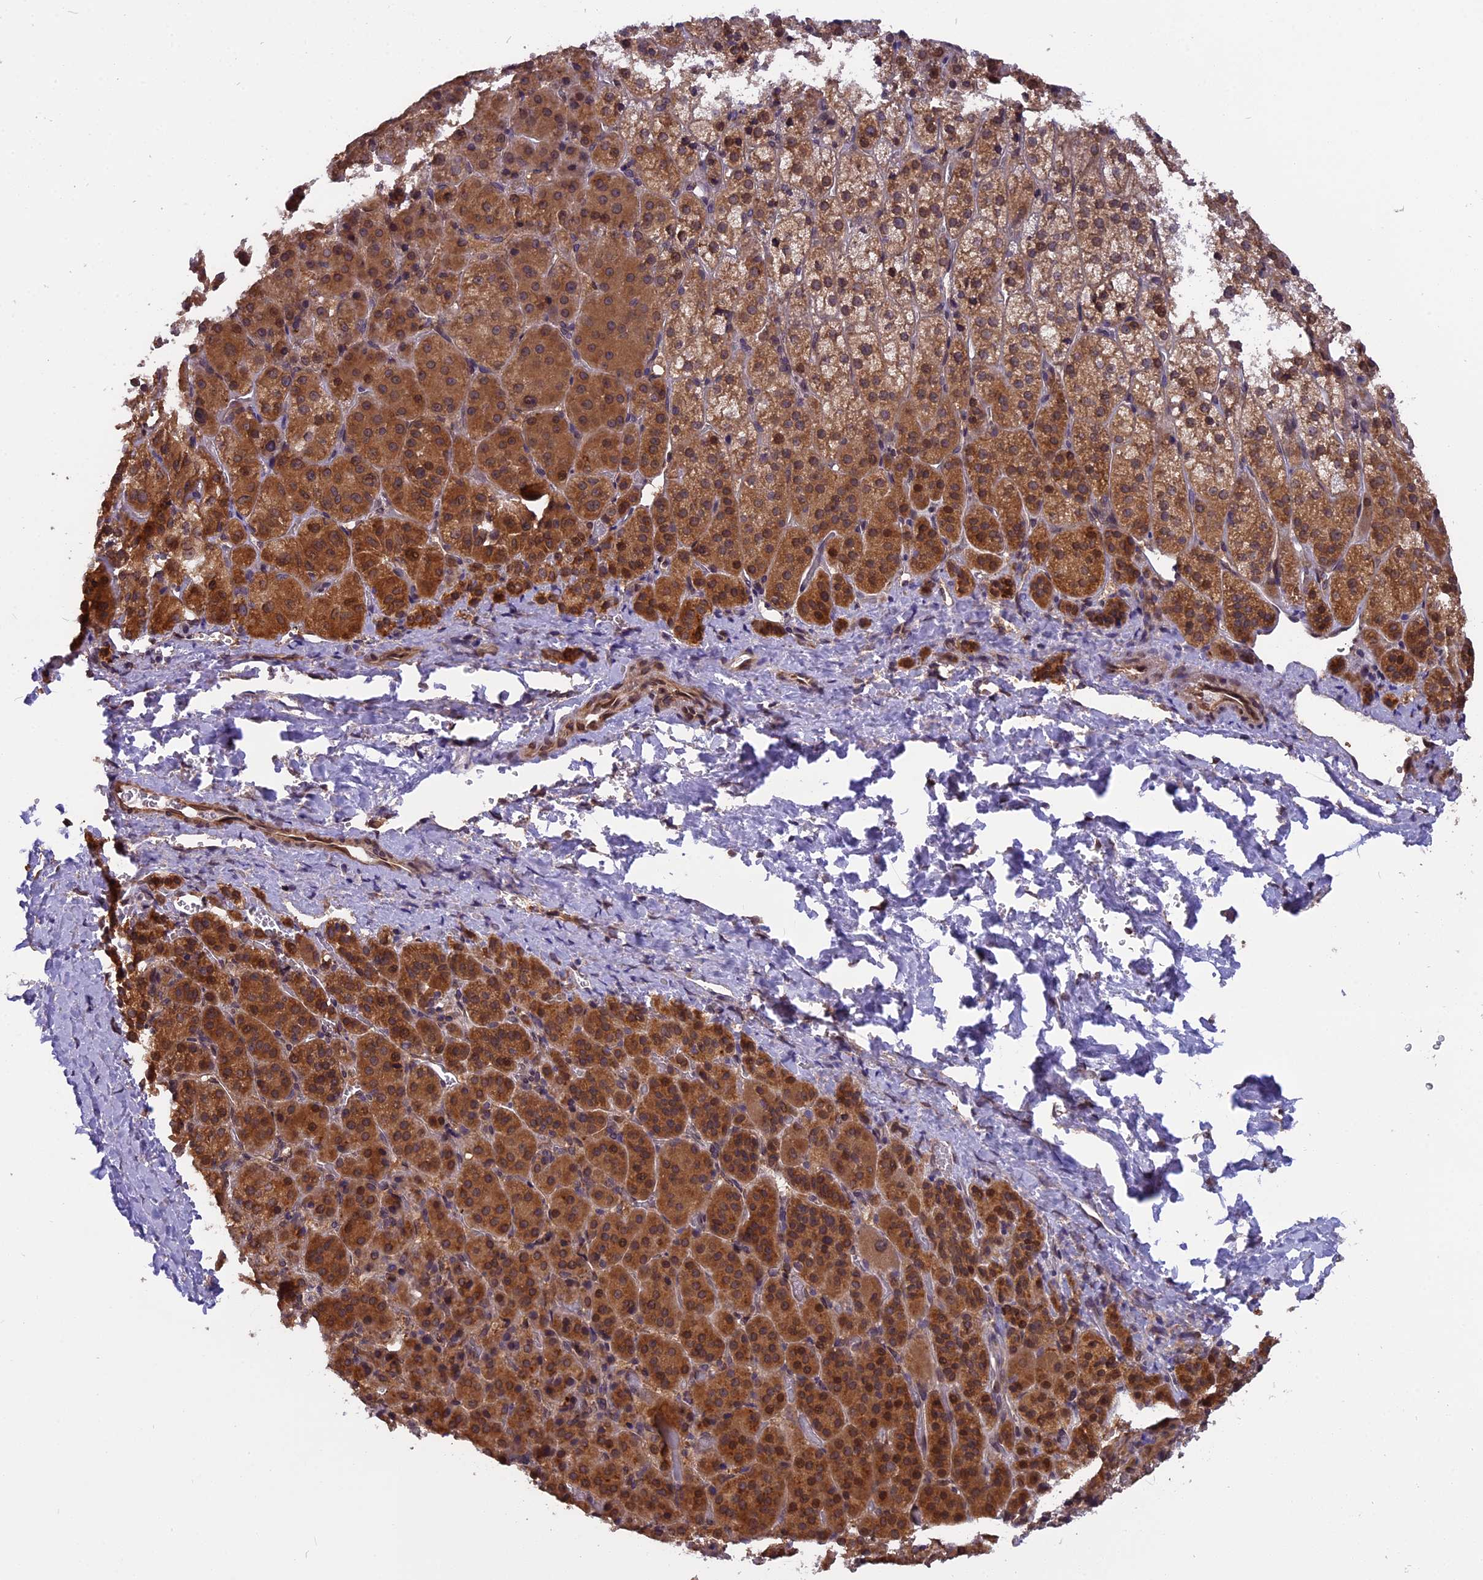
{"staining": {"intensity": "strong", "quantity": "25%-75%", "location": "cytoplasmic/membranous"}, "tissue": "adrenal gland", "cell_type": "Glandular cells", "image_type": "normal", "snomed": [{"axis": "morphology", "description": "Normal tissue, NOS"}, {"axis": "topography", "description": "Adrenal gland"}], "caption": "Glandular cells display high levels of strong cytoplasmic/membranous staining in approximately 25%-75% of cells in normal human adrenal gland.", "gene": "CHMP2A", "patient": {"sex": "female", "age": 57}}